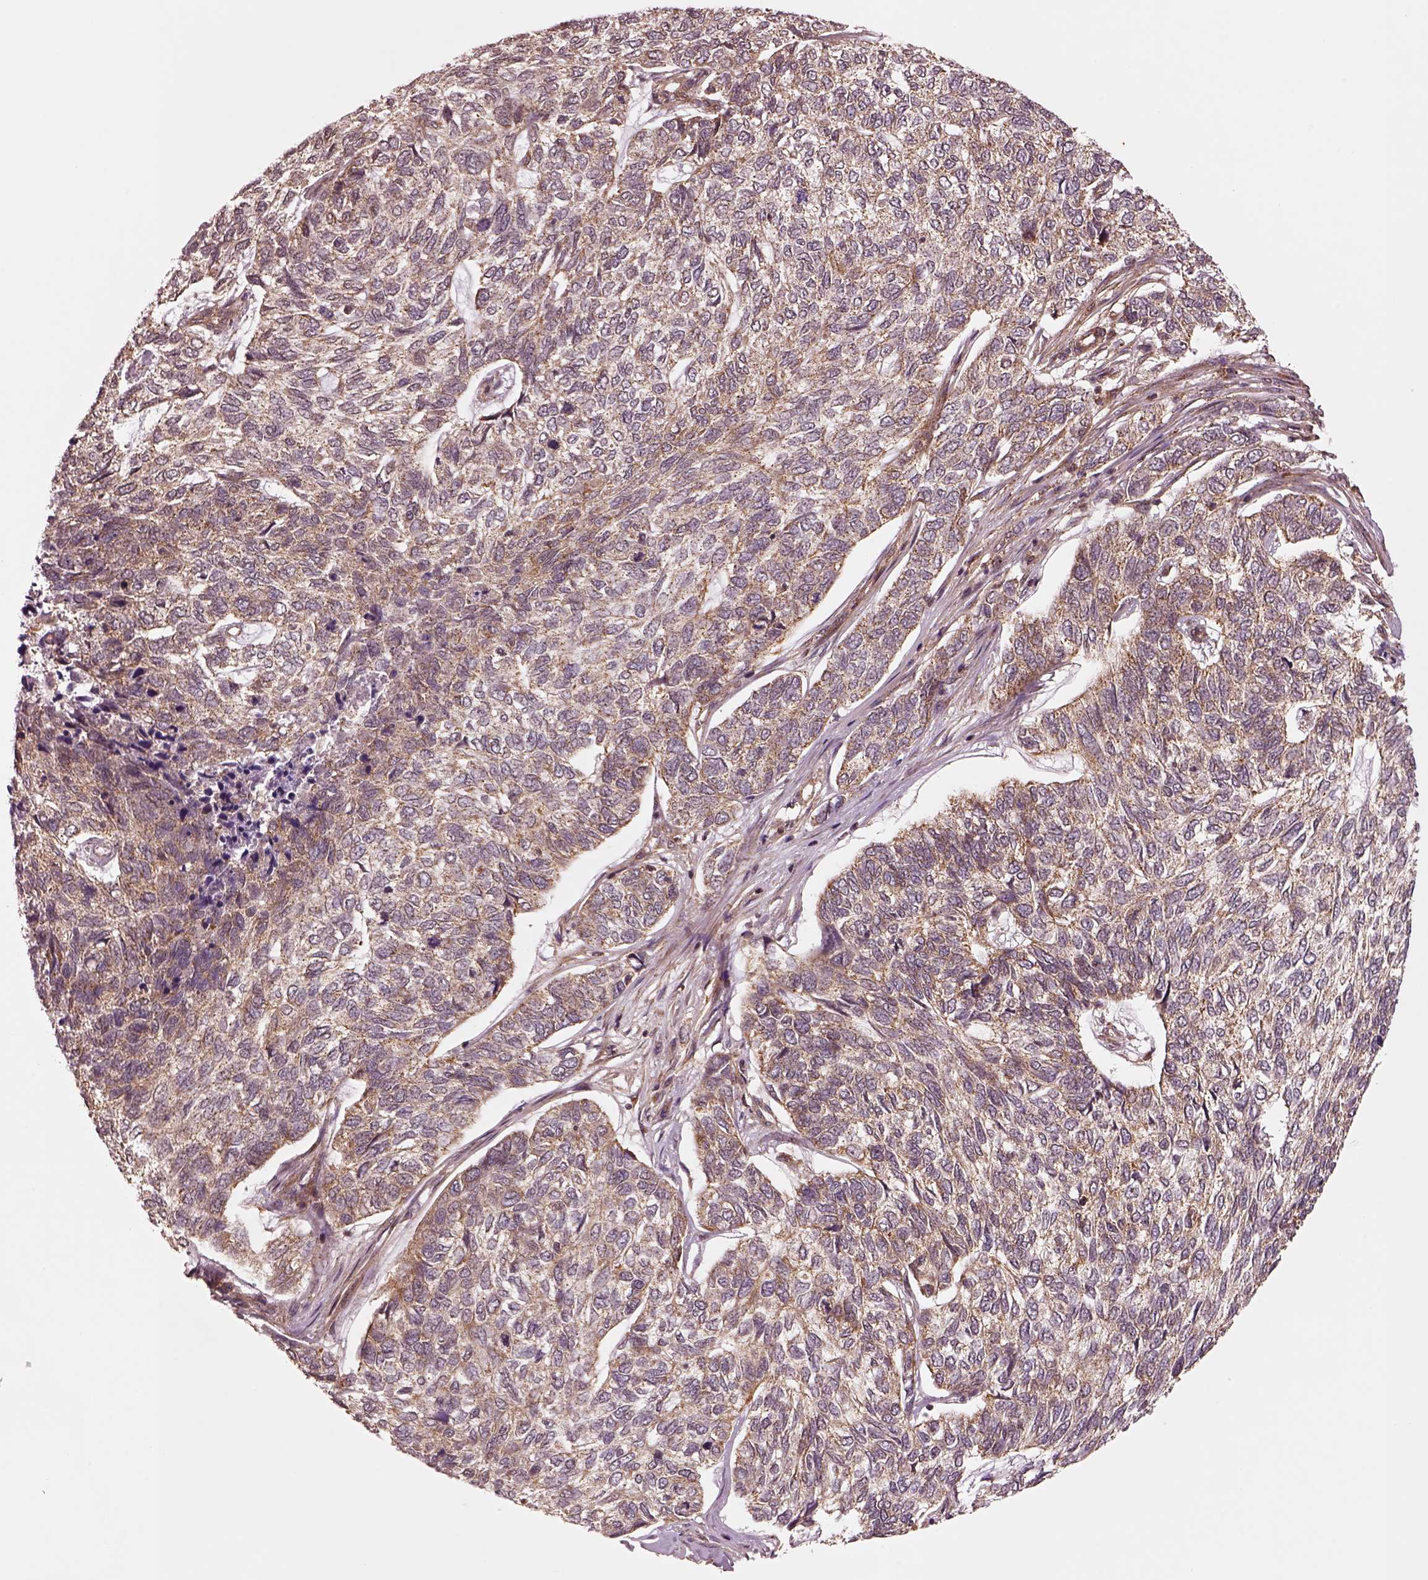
{"staining": {"intensity": "weak", "quantity": ">75%", "location": "cytoplasmic/membranous"}, "tissue": "skin cancer", "cell_type": "Tumor cells", "image_type": "cancer", "snomed": [{"axis": "morphology", "description": "Basal cell carcinoma"}, {"axis": "topography", "description": "Skin"}], "caption": "Protein staining of skin basal cell carcinoma tissue shows weak cytoplasmic/membranous expression in about >75% of tumor cells.", "gene": "WASHC2A", "patient": {"sex": "female", "age": 65}}